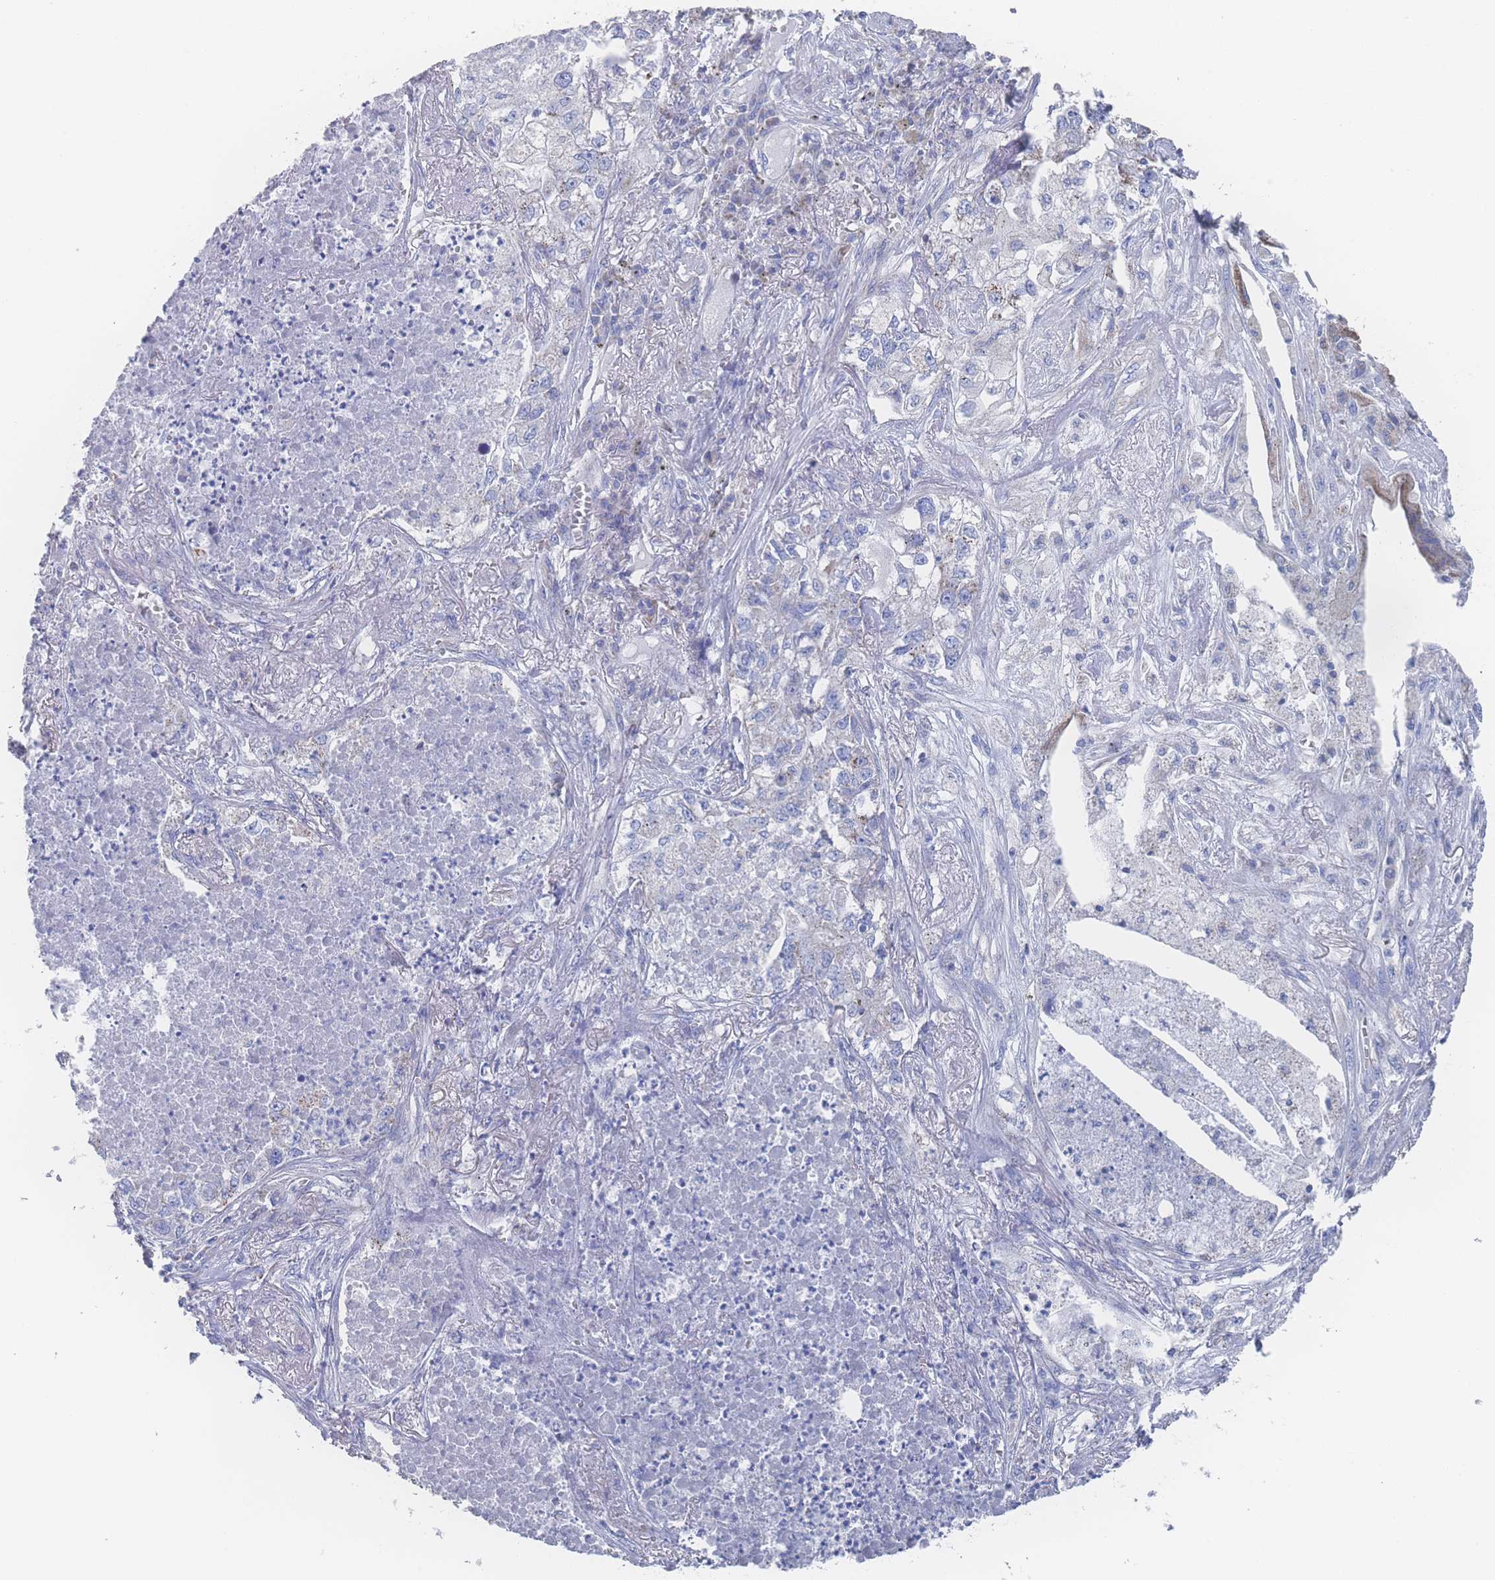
{"staining": {"intensity": "negative", "quantity": "none", "location": "none"}, "tissue": "lung cancer", "cell_type": "Tumor cells", "image_type": "cancer", "snomed": [{"axis": "morphology", "description": "Adenocarcinoma, NOS"}, {"axis": "topography", "description": "Lung"}], "caption": "Human adenocarcinoma (lung) stained for a protein using immunohistochemistry (IHC) displays no expression in tumor cells.", "gene": "SNPH", "patient": {"sex": "male", "age": 49}}